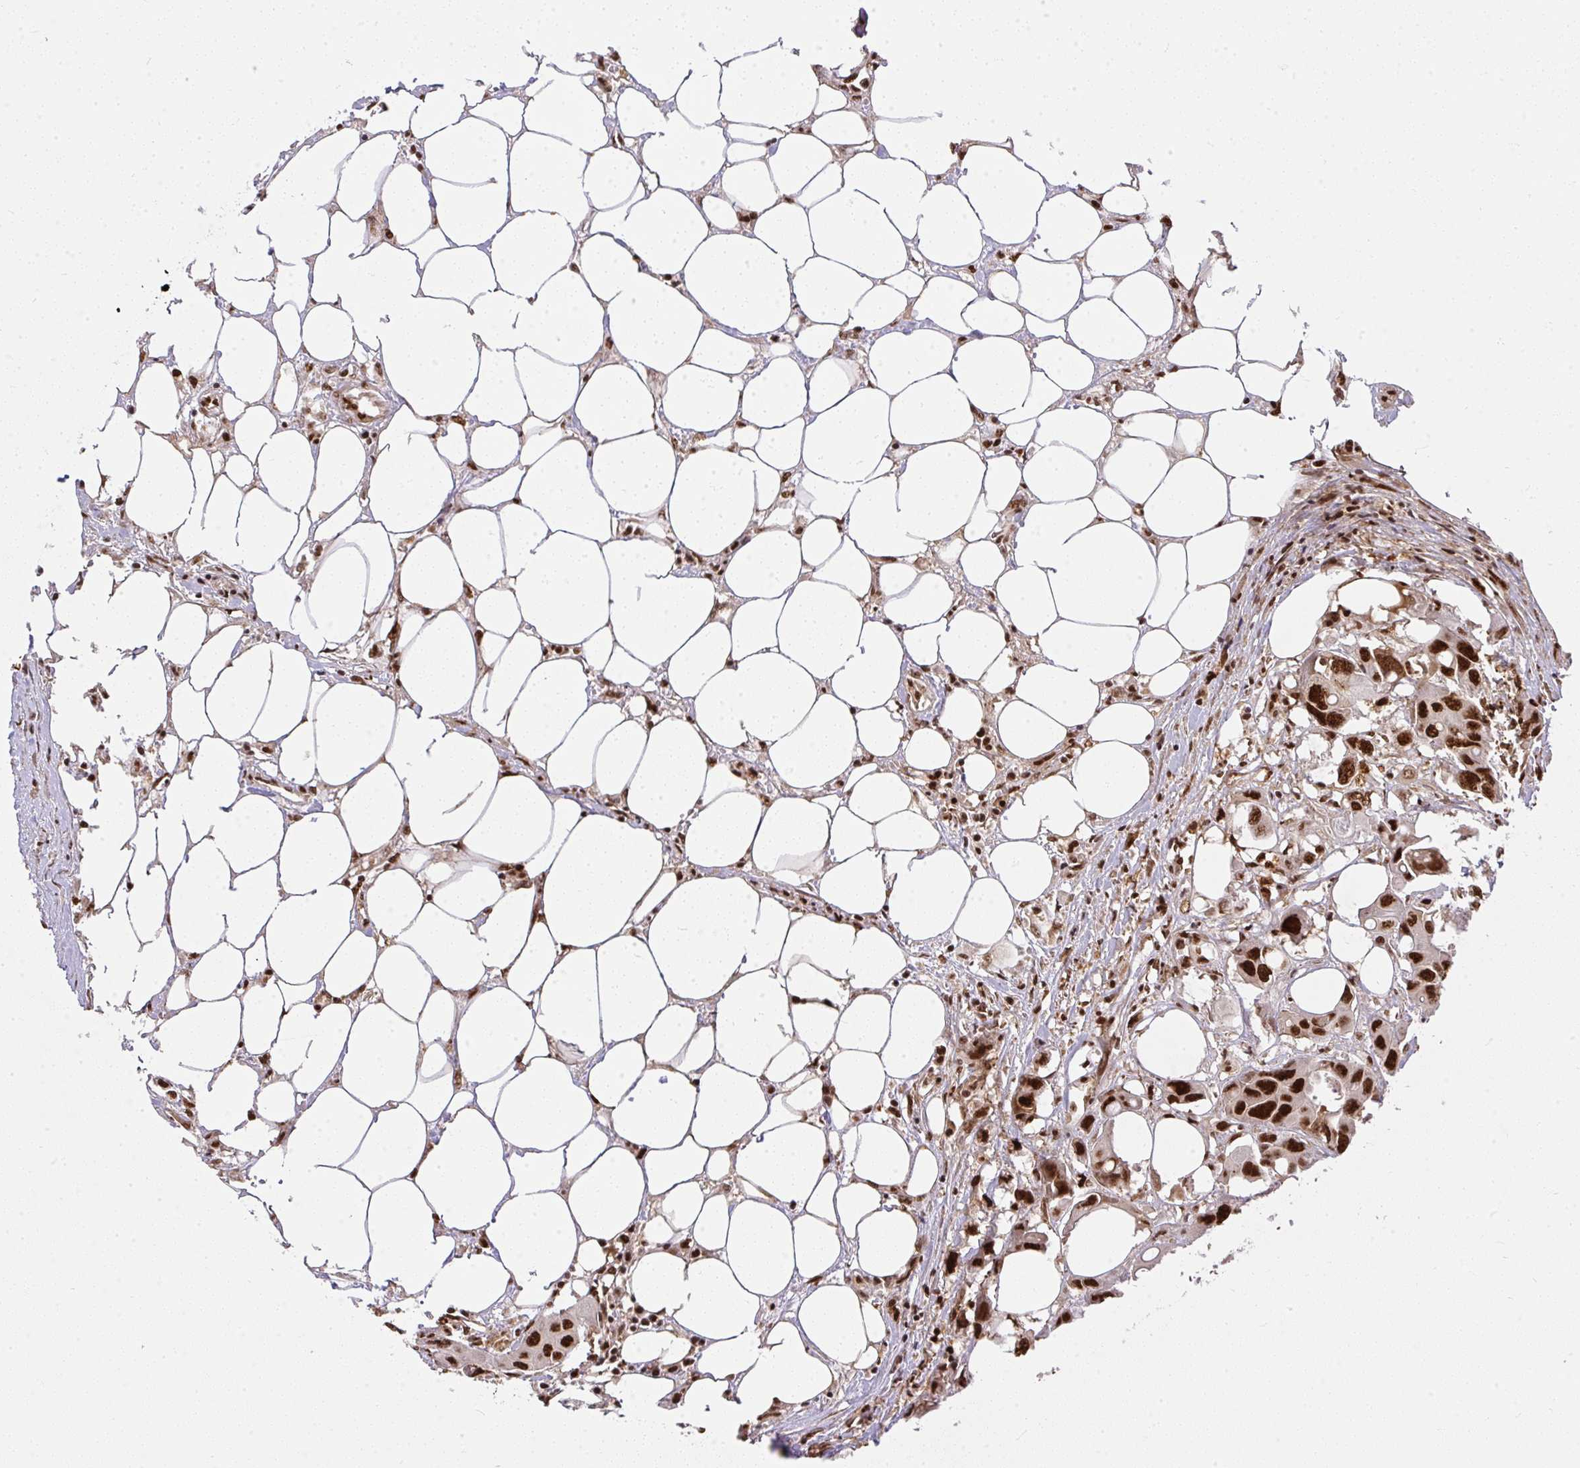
{"staining": {"intensity": "strong", "quantity": ">75%", "location": "nuclear"}, "tissue": "colorectal cancer", "cell_type": "Tumor cells", "image_type": "cancer", "snomed": [{"axis": "morphology", "description": "Adenocarcinoma, NOS"}, {"axis": "topography", "description": "Colon"}], "caption": "Immunohistochemistry (IHC) (DAB (3,3'-diaminobenzidine)) staining of colorectal adenocarcinoma shows strong nuclear protein staining in approximately >75% of tumor cells.", "gene": "U2AF1", "patient": {"sex": "male", "age": 77}}